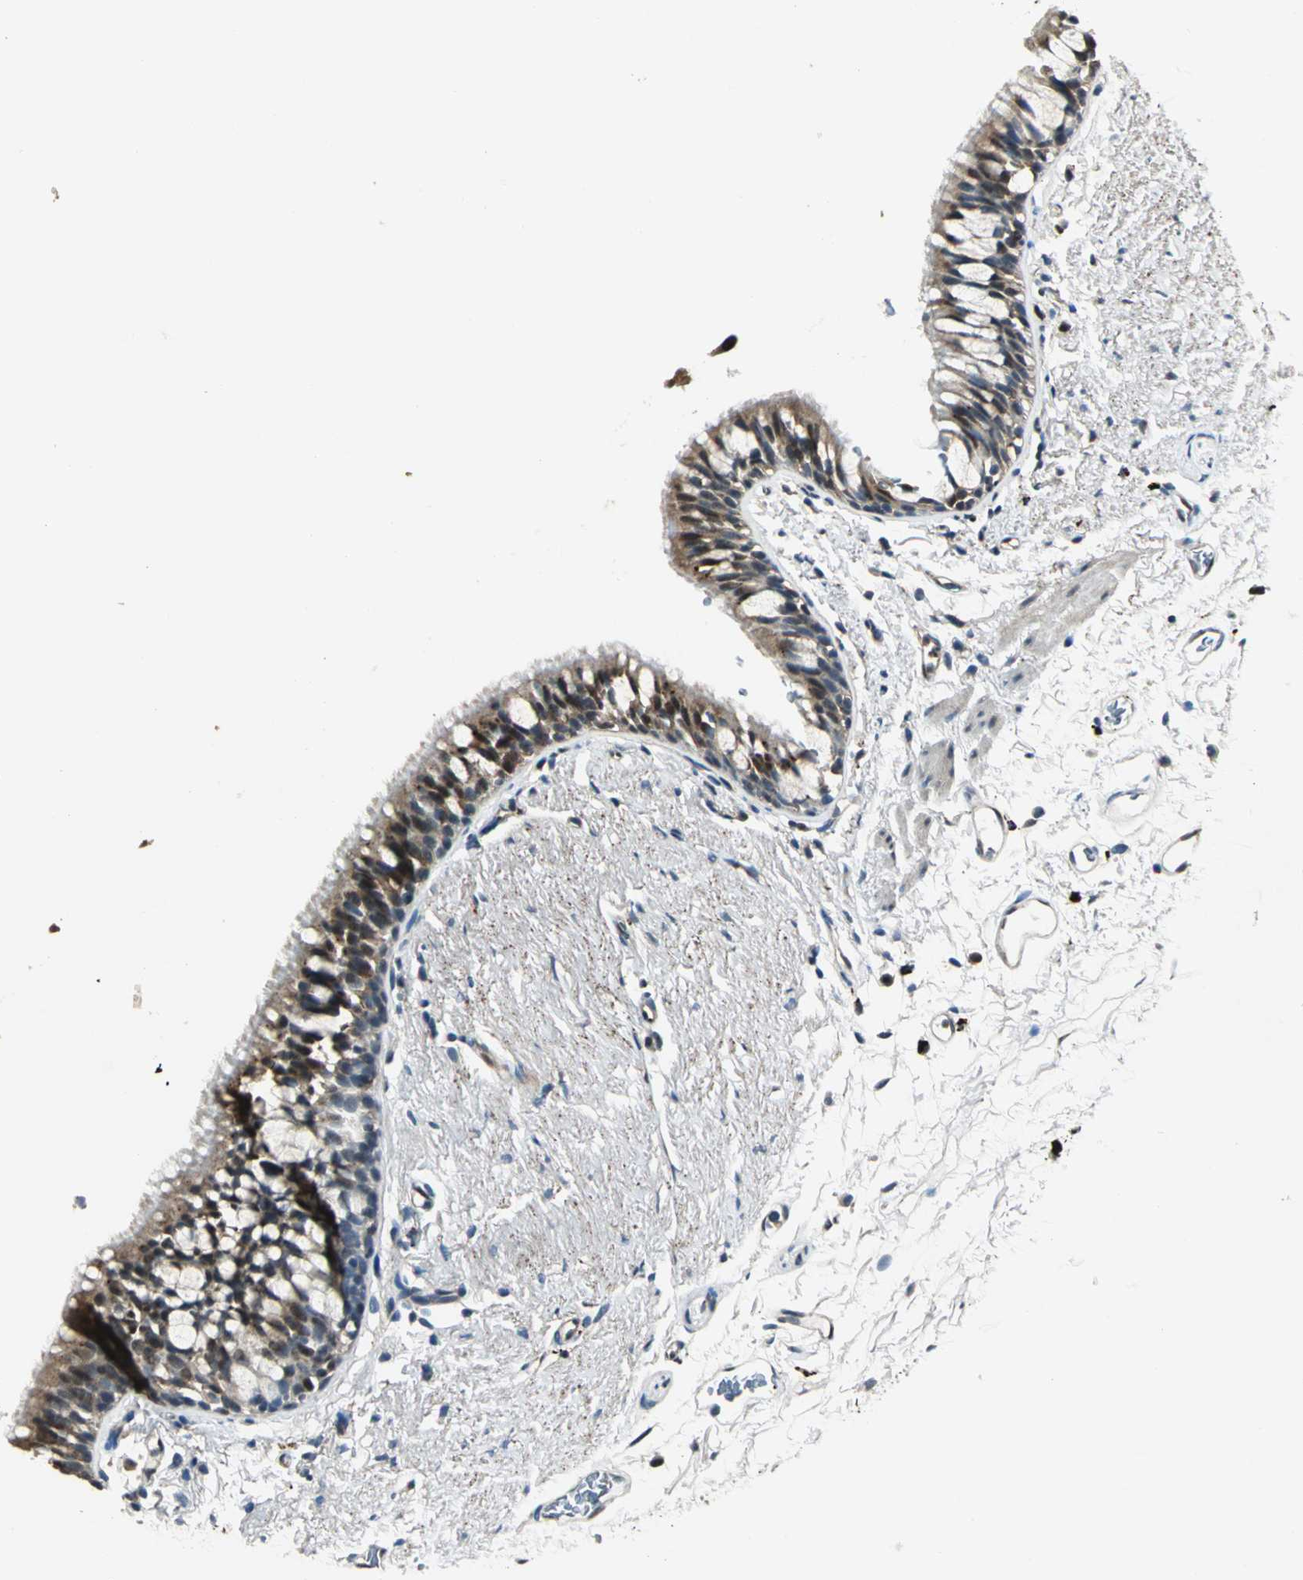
{"staining": {"intensity": "moderate", "quantity": ">75%", "location": "cytoplasmic/membranous,nuclear"}, "tissue": "bronchus", "cell_type": "Respiratory epithelial cells", "image_type": "normal", "snomed": [{"axis": "morphology", "description": "Normal tissue, NOS"}, {"axis": "topography", "description": "Bronchus"}], "caption": "The micrograph shows immunohistochemical staining of normal bronchus. There is moderate cytoplasmic/membranous,nuclear expression is present in about >75% of respiratory epithelial cells. Using DAB (3,3'-diaminobenzidine) (brown) and hematoxylin (blue) stains, captured at high magnification using brightfield microscopy.", "gene": "PPP1R13L", "patient": {"sex": "female", "age": 73}}